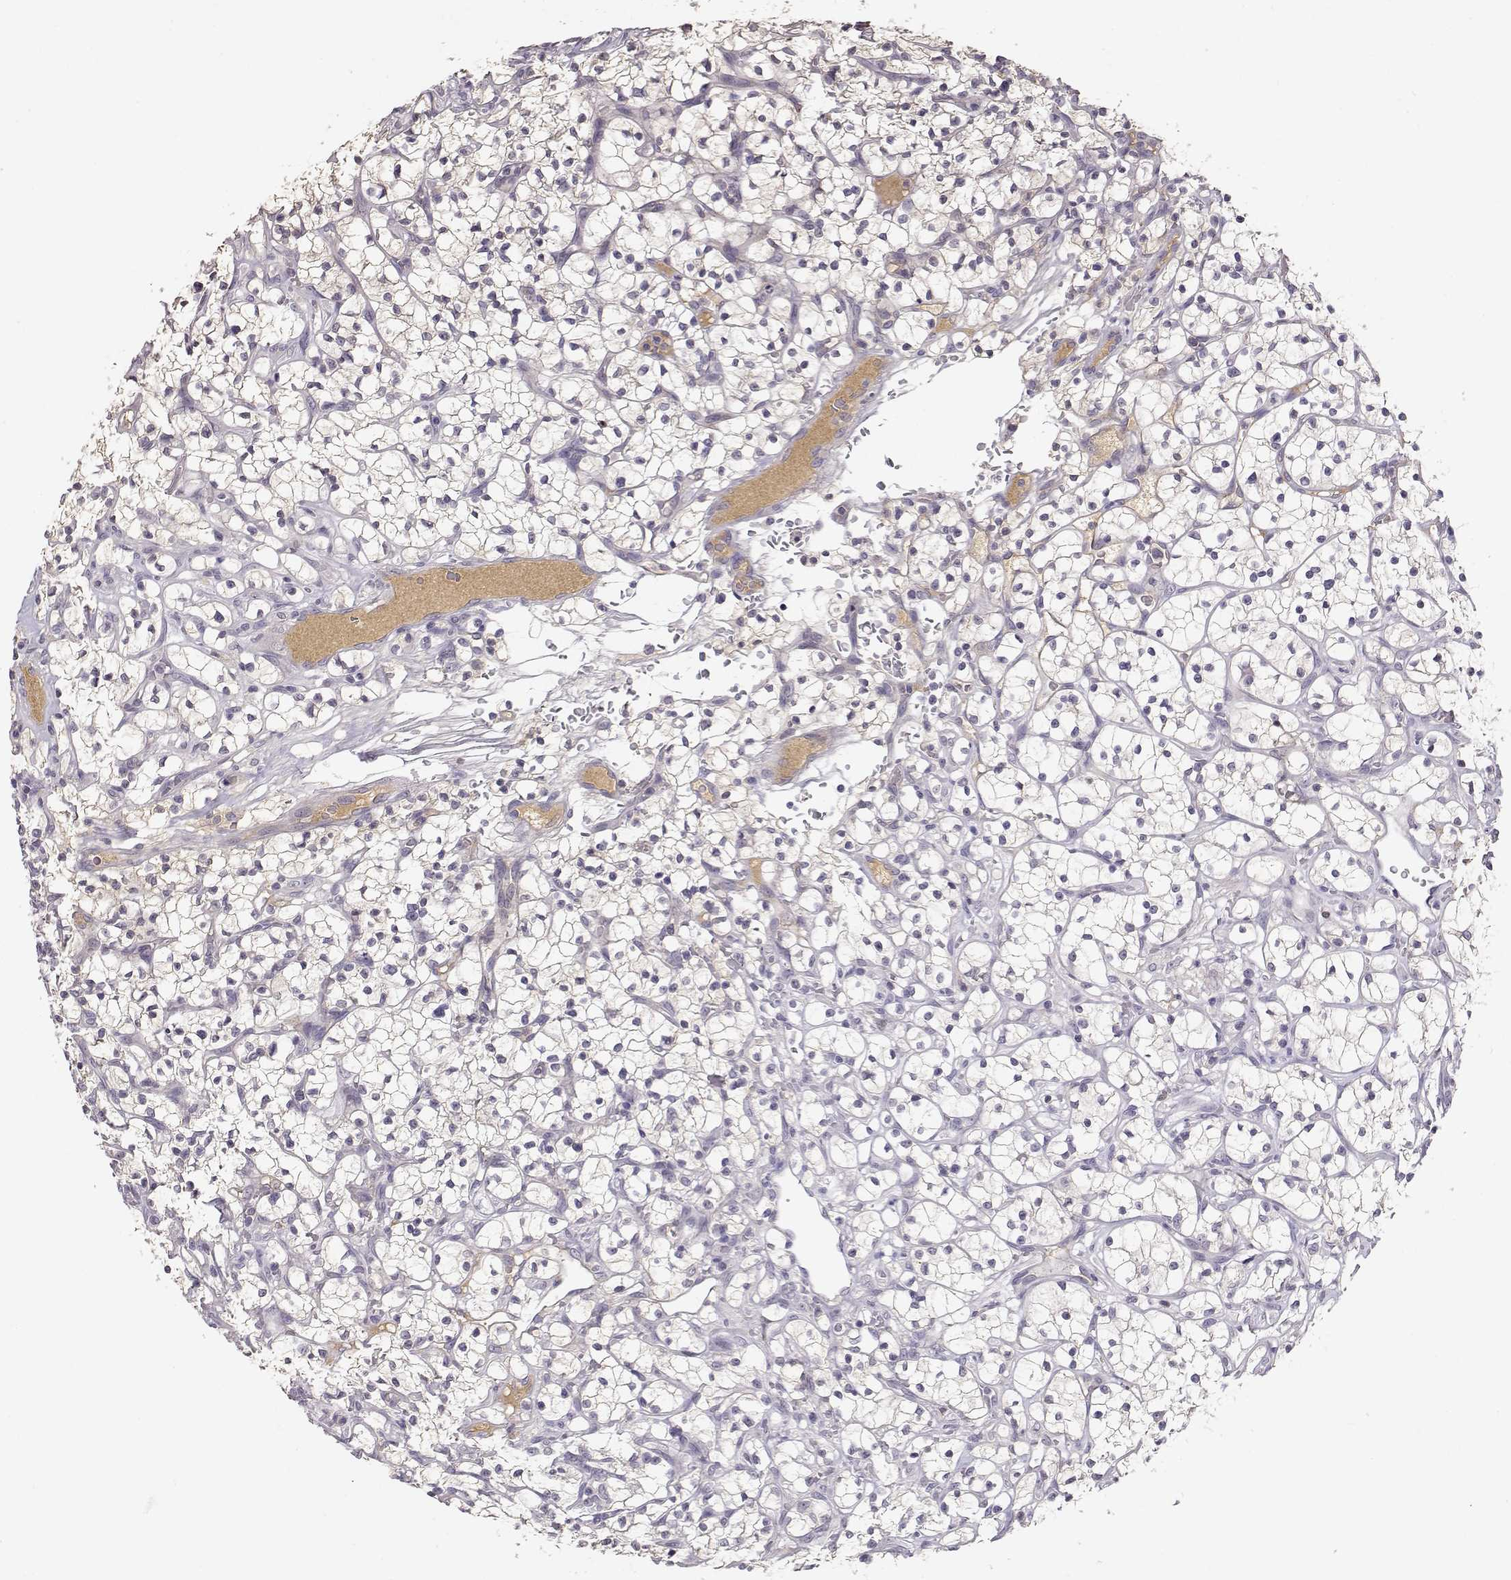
{"staining": {"intensity": "negative", "quantity": "none", "location": "none"}, "tissue": "renal cancer", "cell_type": "Tumor cells", "image_type": "cancer", "snomed": [{"axis": "morphology", "description": "Adenocarcinoma, NOS"}, {"axis": "topography", "description": "Kidney"}], "caption": "Renal cancer stained for a protein using immunohistochemistry (IHC) exhibits no positivity tumor cells.", "gene": "TACR1", "patient": {"sex": "female", "age": 64}}